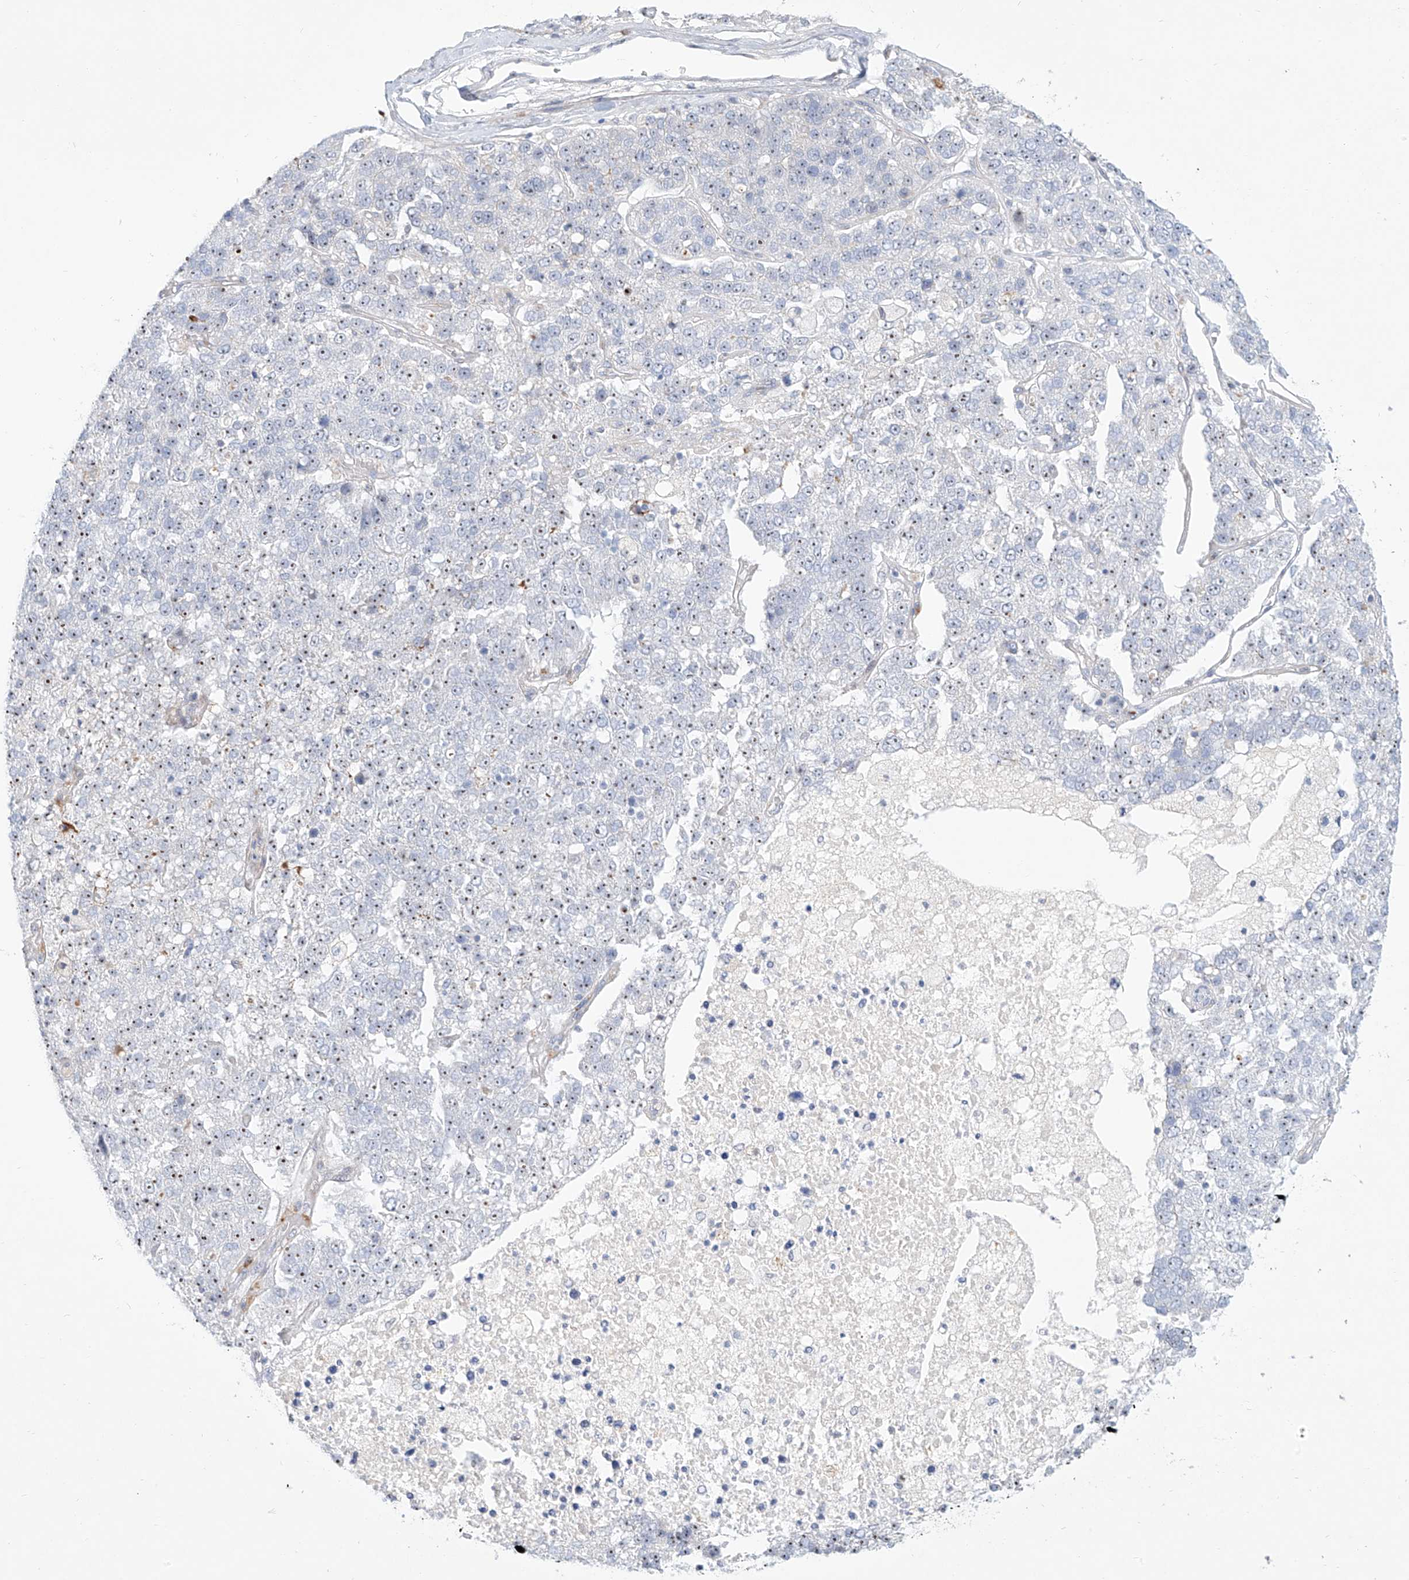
{"staining": {"intensity": "weak", "quantity": ">75%", "location": "nuclear"}, "tissue": "pancreatic cancer", "cell_type": "Tumor cells", "image_type": "cancer", "snomed": [{"axis": "morphology", "description": "Adenocarcinoma, NOS"}, {"axis": "topography", "description": "Pancreas"}], "caption": "Human adenocarcinoma (pancreatic) stained for a protein (brown) displays weak nuclear positive staining in approximately >75% of tumor cells.", "gene": "SNU13", "patient": {"sex": "female", "age": 61}}